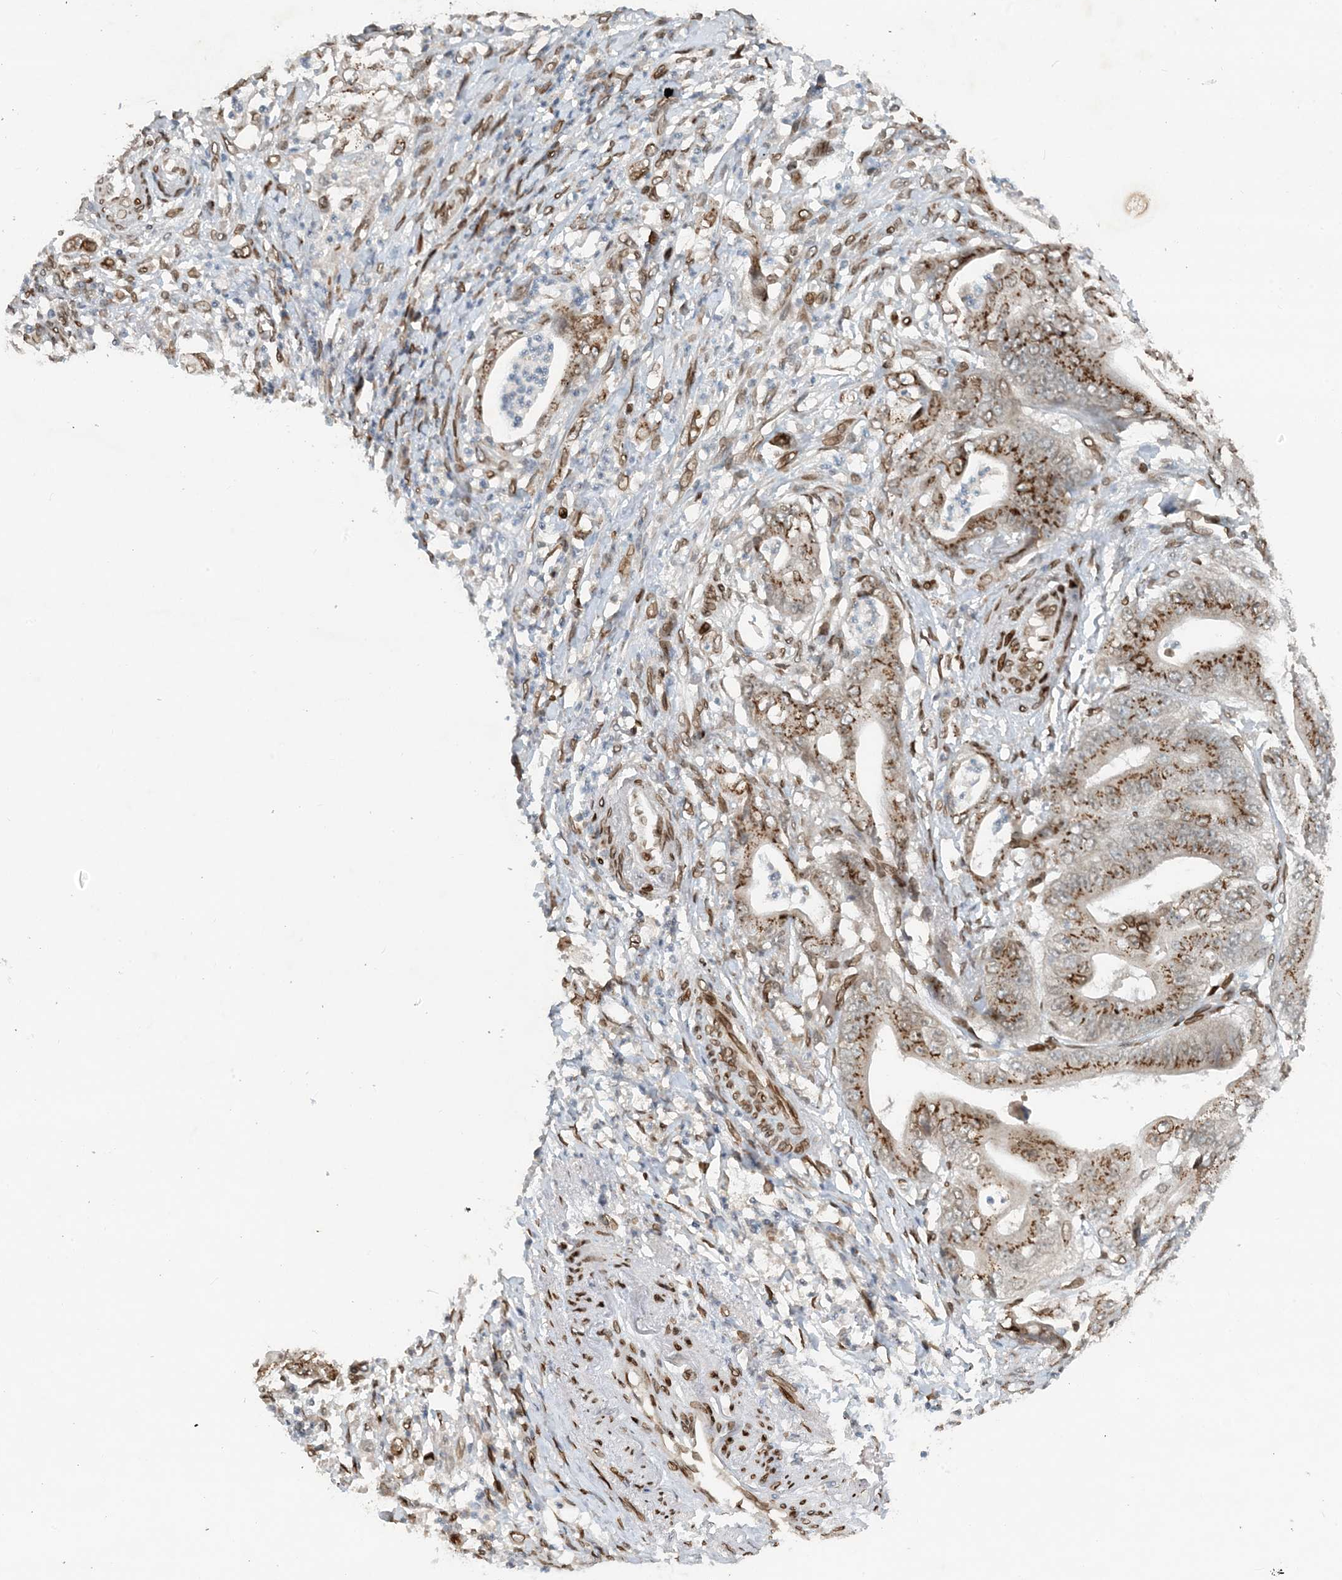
{"staining": {"intensity": "strong", "quantity": "25%-75%", "location": "cytoplasmic/membranous"}, "tissue": "stomach cancer", "cell_type": "Tumor cells", "image_type": "cancer", "snomed": [{"axis": "morphology", "description": "Adenocarcinoma, NOS"}, {"axis": "topography", "description": "Stomach"}], "caption": "The photomicrograph shows immunohistochemical staining of stomach cancer (adenocarcinoma). There is strong cytoplasmic/membranous positivity is identified in approximately 25%-75% of tumor cells.", "gene": "SLC35A2", "patient": {"sex": "female", "age": 73}}